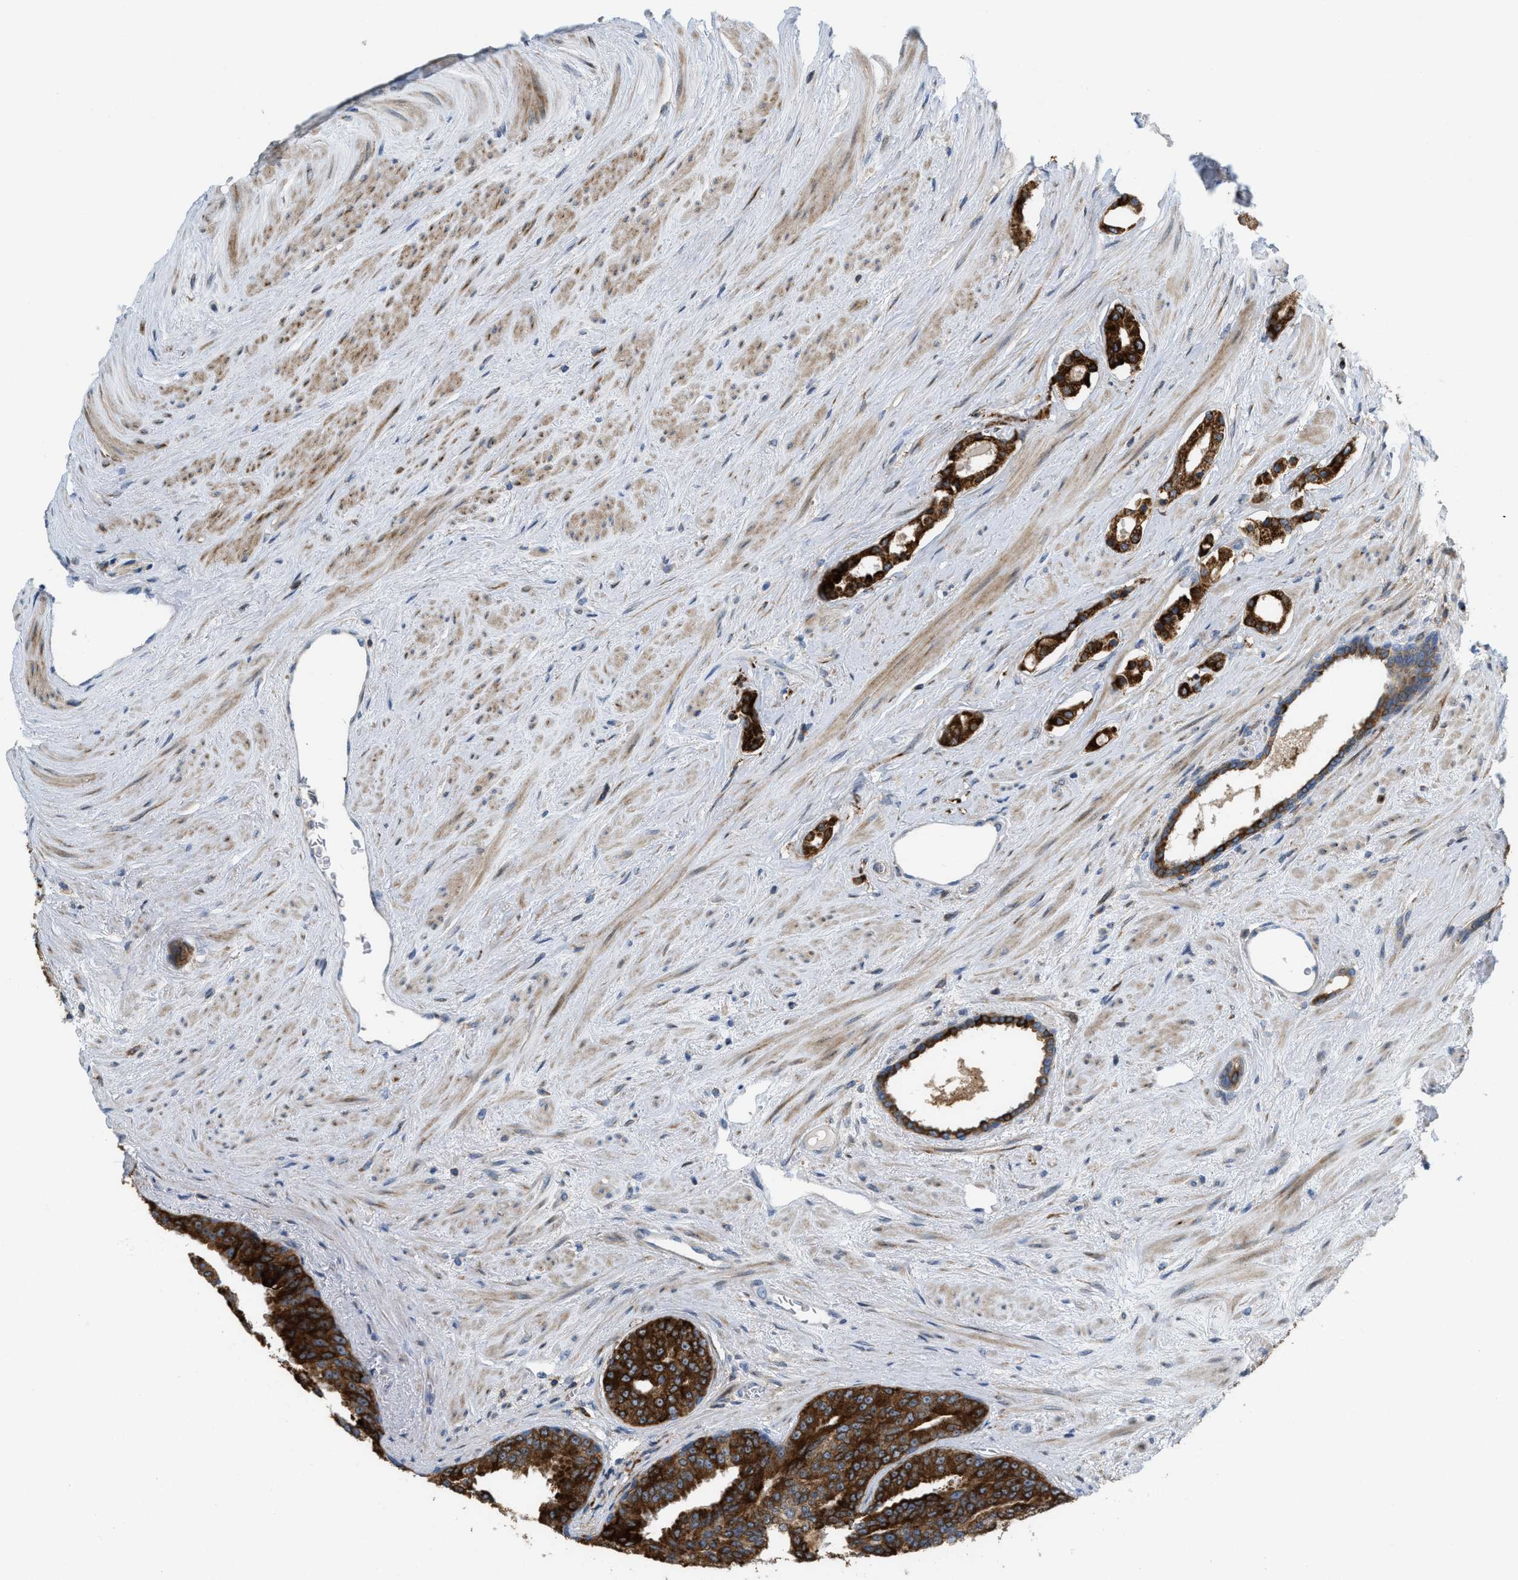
{"staining": {"intensity": "strong", "quantity": ">75%", "location": "cytoplasmic/membranous"}, "tissue": "prostate cancer", "cell_type": "Tumor cells", "image_type": "cancer", "snomed": [{"axis": "morphology", "description": "Adenocarcinoma, High grade"}, {"axis": "topography", "description": "Prostate"}], "caption": "This histopathology image reveals immunohistochemistry (IHC) staining of prostate cancer, with high strong cytoplasmic/membranous positivity in approximately >75% of tumor cells.", "gene": "DIPK1A", "patient": {"sex": "male", "age": 71}}